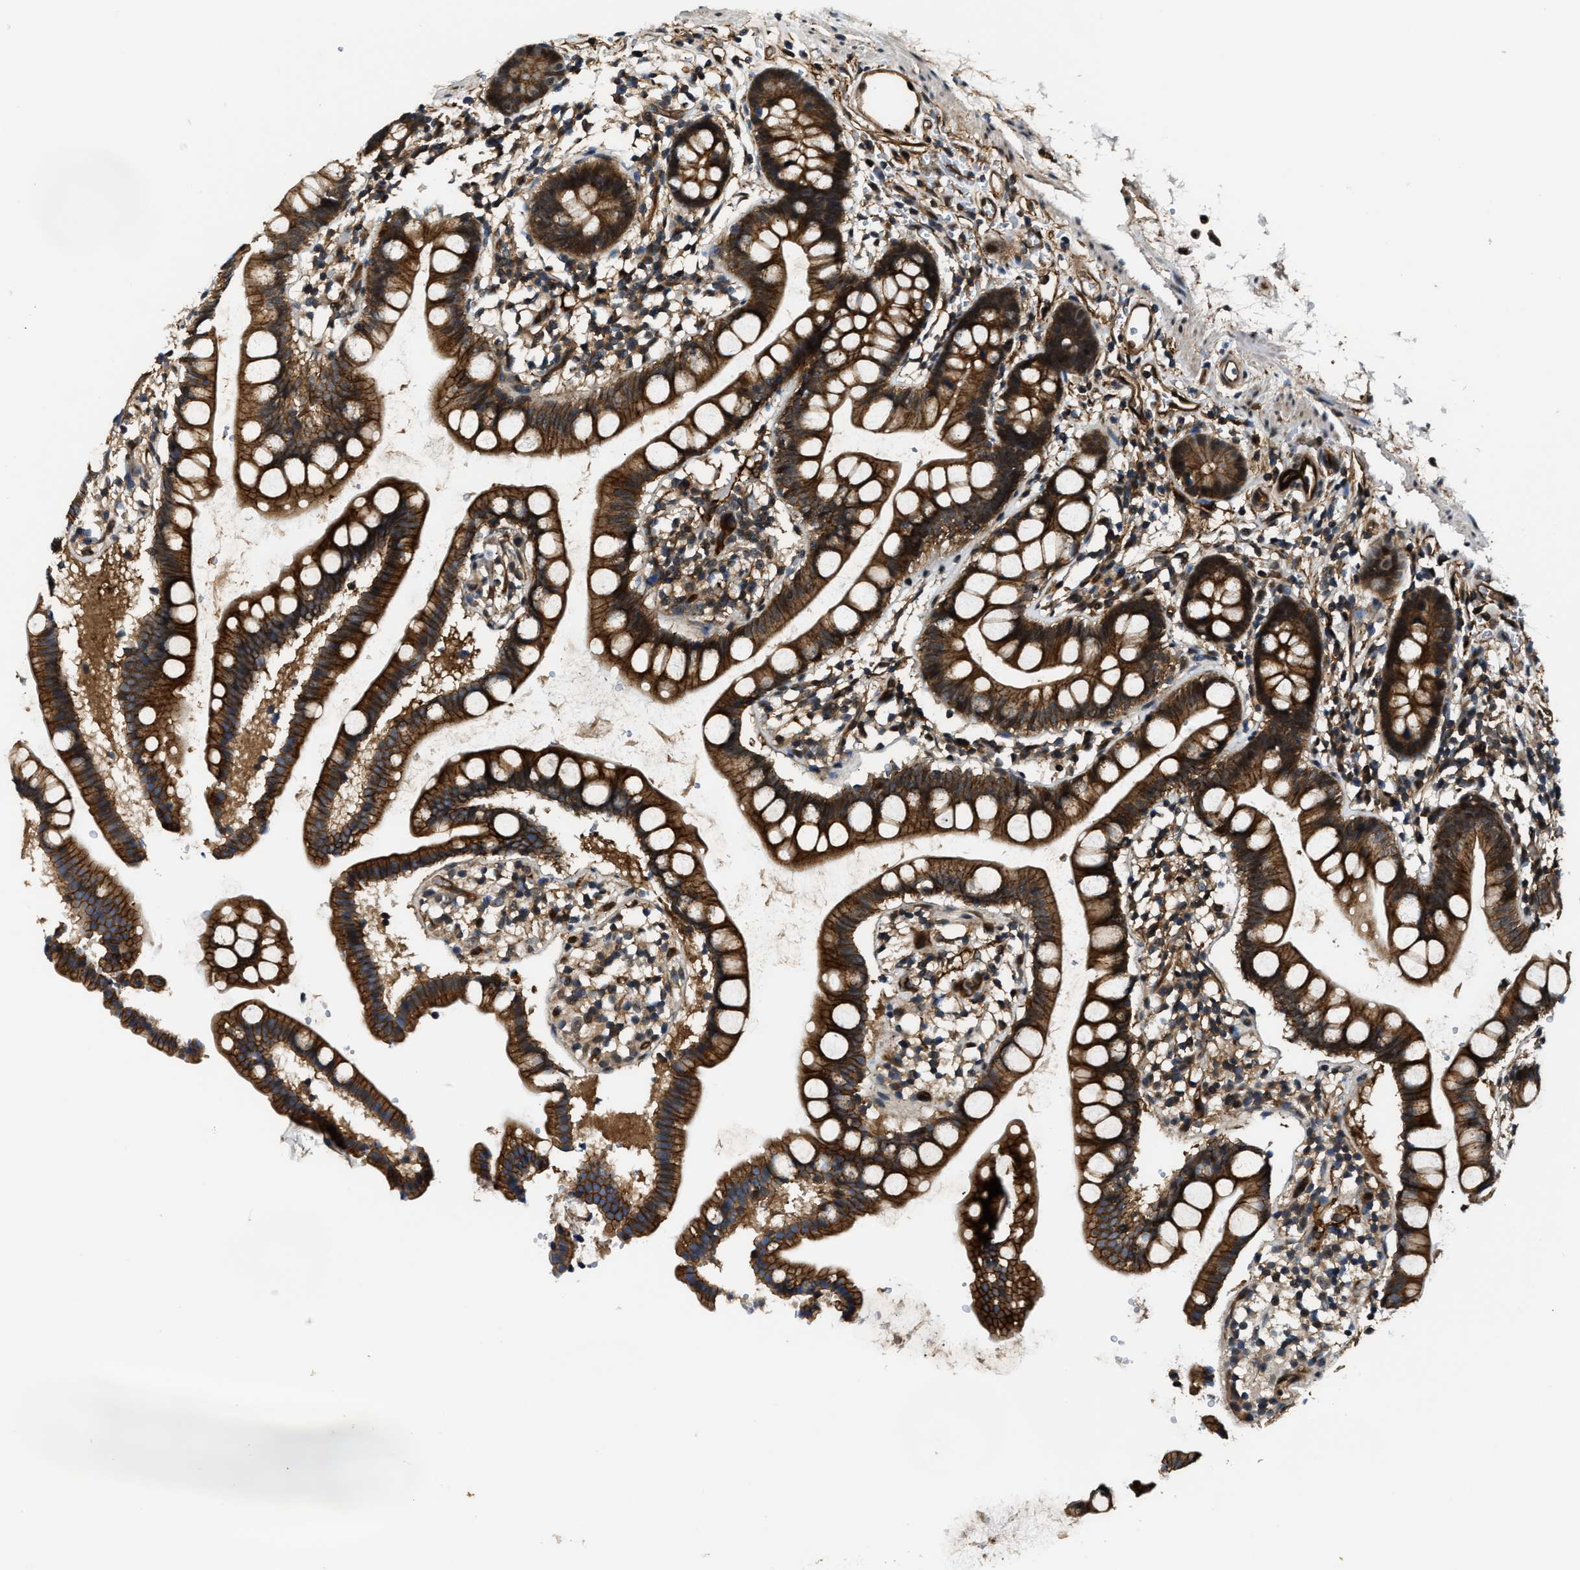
{"staining": {"intensity": "strong", "quantity": "25%-75%", "location": "cytoplasmic/membranous"}, "tissue": "small intestine", "cell_type": "Glandular cells", "image_type": "normal", "snomed": [{"axis": "morphology", "description": "Normal tissue, NOS"}, {"axis": "topography", "description": "Small intestine"}], "caption": "Immunohistochemical staining of benign small intestine exhibits strong cytoplasmic/membranous protein expression in about 25%-75% of glandular cells.", "gene": "COPS2", "patient": {"sex": "female", "age": 84}}